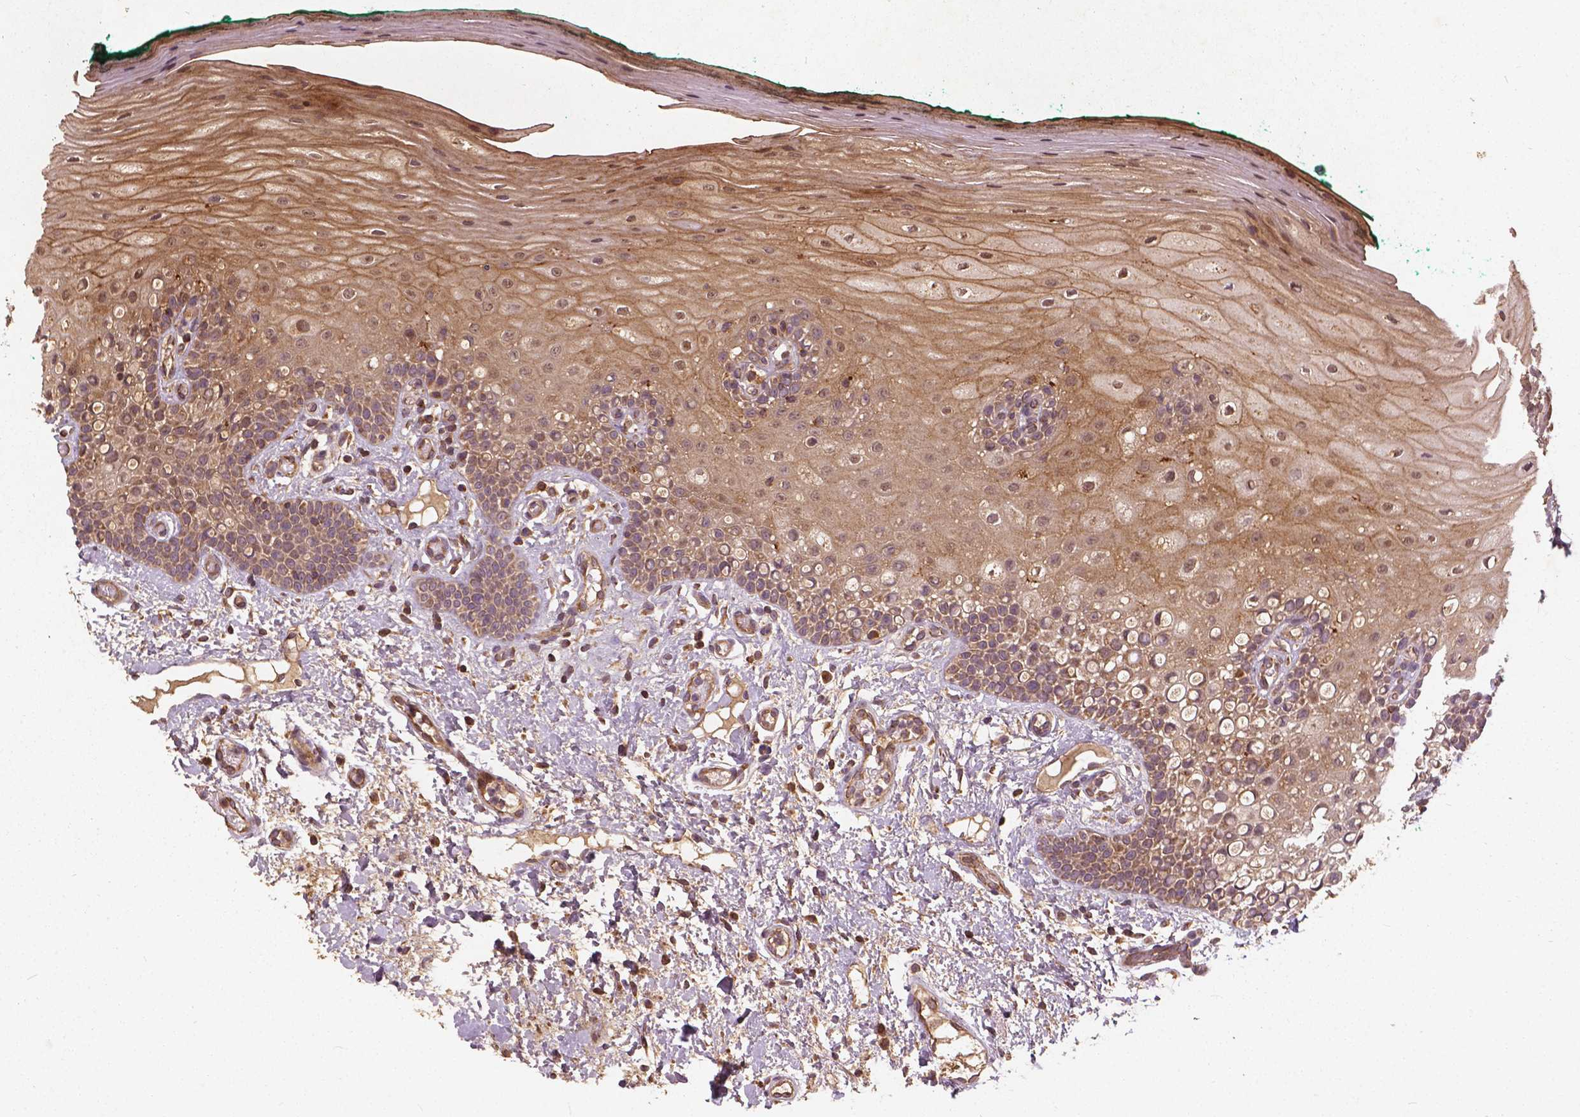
{"staining": {"intensity": "moderate", "quantity": ">75%", "location": "cytoplasmic/membranous,nuclear"}, "tissue": "oral mucosa", "cell_type": "Squamous epithelial cells", "image_type": "normal", "snomed": [{"axis": "morphology", "description": "Normal tissue, NOS"}, {"axis": "topography", "description": "Oral tissue"}], "caption": "Immunohistochemistry (IHC) micrograph of normal oral mucosa: oral mucosa stained using IHC exhibits medium levels of moderate protein expression localized specifically in the cytoplasmic/membranous,nuclear of squamous epithelial cells, appearing as a cytoplasmic/membranous,nuclear brown color.", "gene": "UBXN2A", "patient": {"sex": "female", "age": 83}}